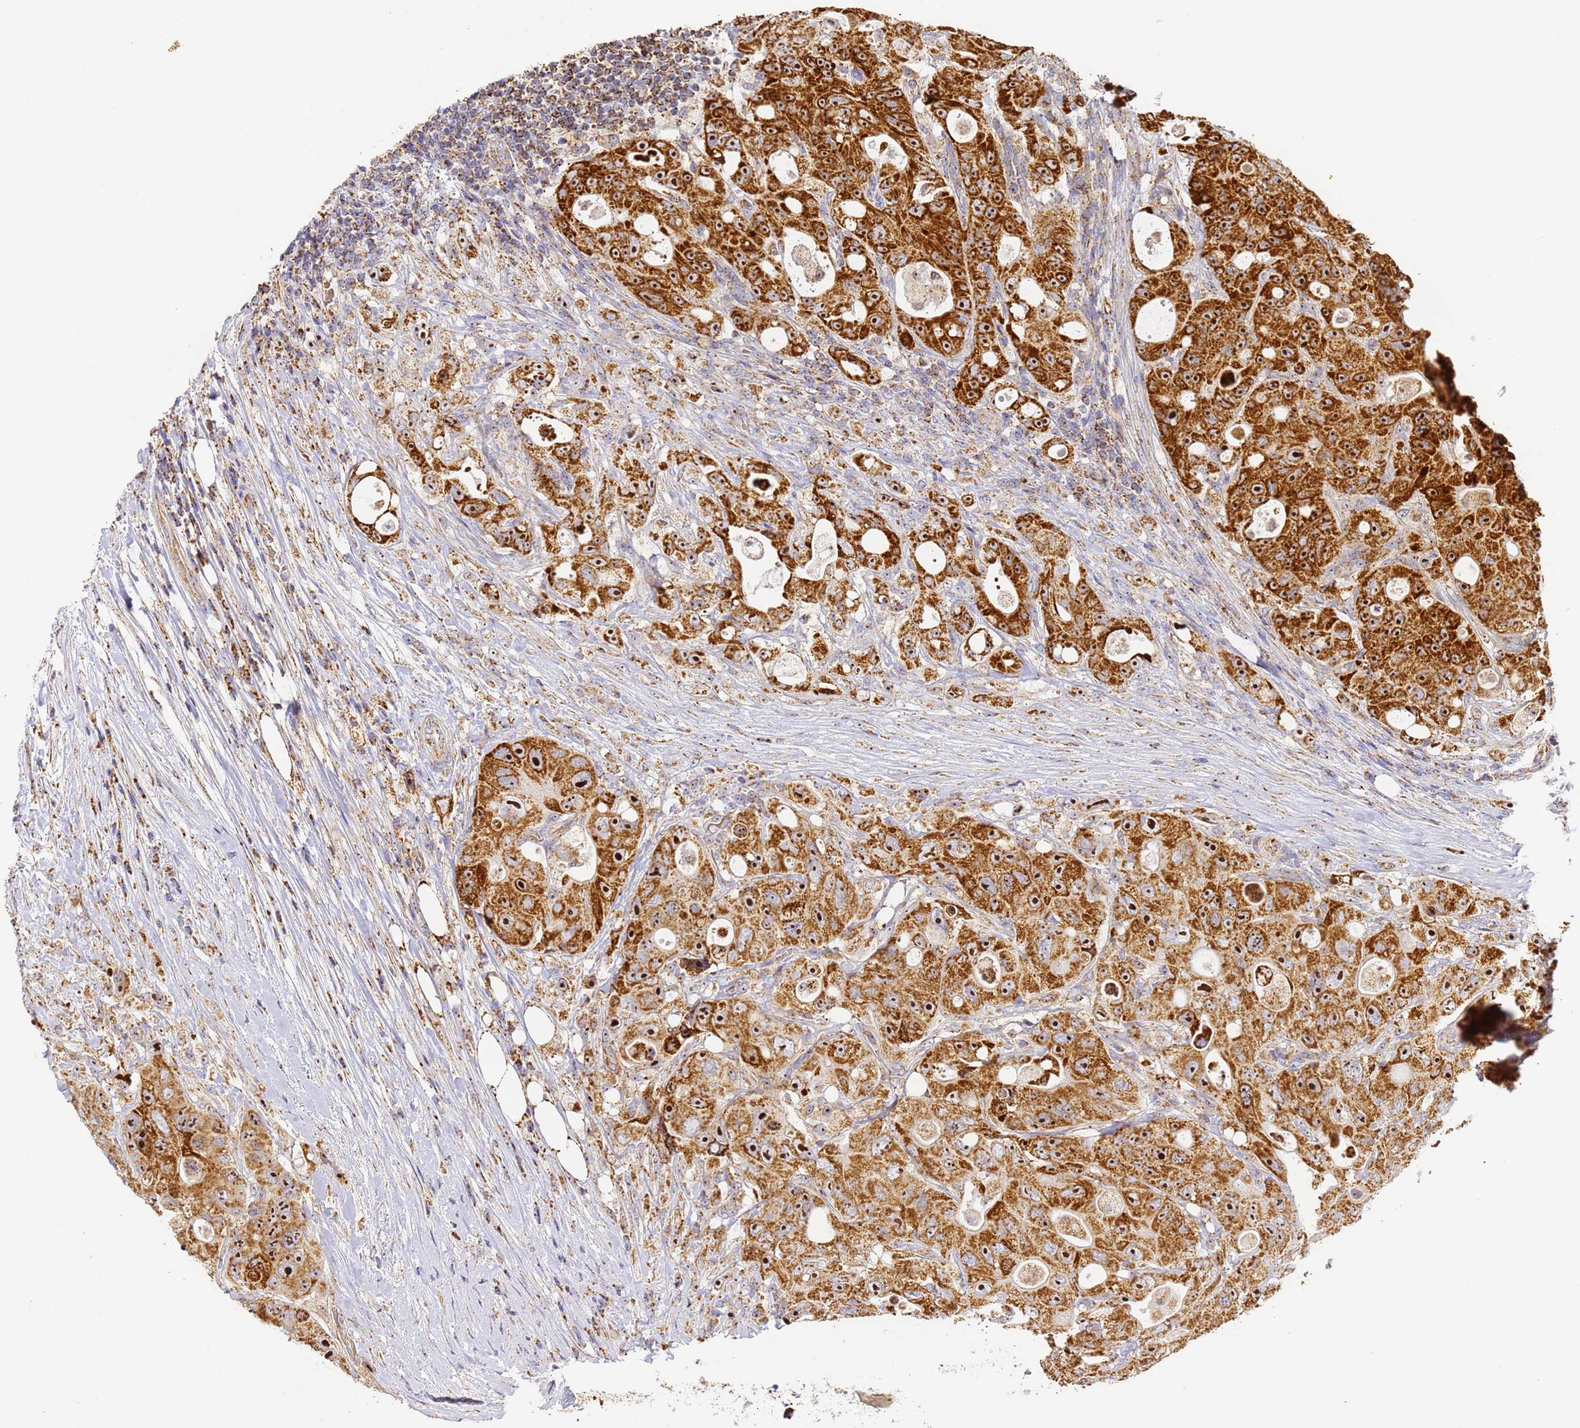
{"staining": {"intensity": "strong", "quantity": ">75%", "location": "cytoplasmic/membranous,nuclear"}, "tissue": "colorectal cancer", "cell_type": "Tumor cells", "image_type": "cancer", "snomed": [{"axis": "morphology", "description": "Adenocarcinoma, NOS"}, {"axis": "topography", "description": "Colon"}], "caption": "Brown immunohistochemical staining in adenocarcinoma (colorectal) displays strong cytoplasmic/membranous and nuclear staining in about >75% of tumor cells. (Stains: DAB (3,3'-diaminobenzidine) in brown, nuclei in blue, Microscopy: brightfield microscopy at high magnification).", "gene": "FRG2C", "patient": {"sex": "female", "age": 46}}